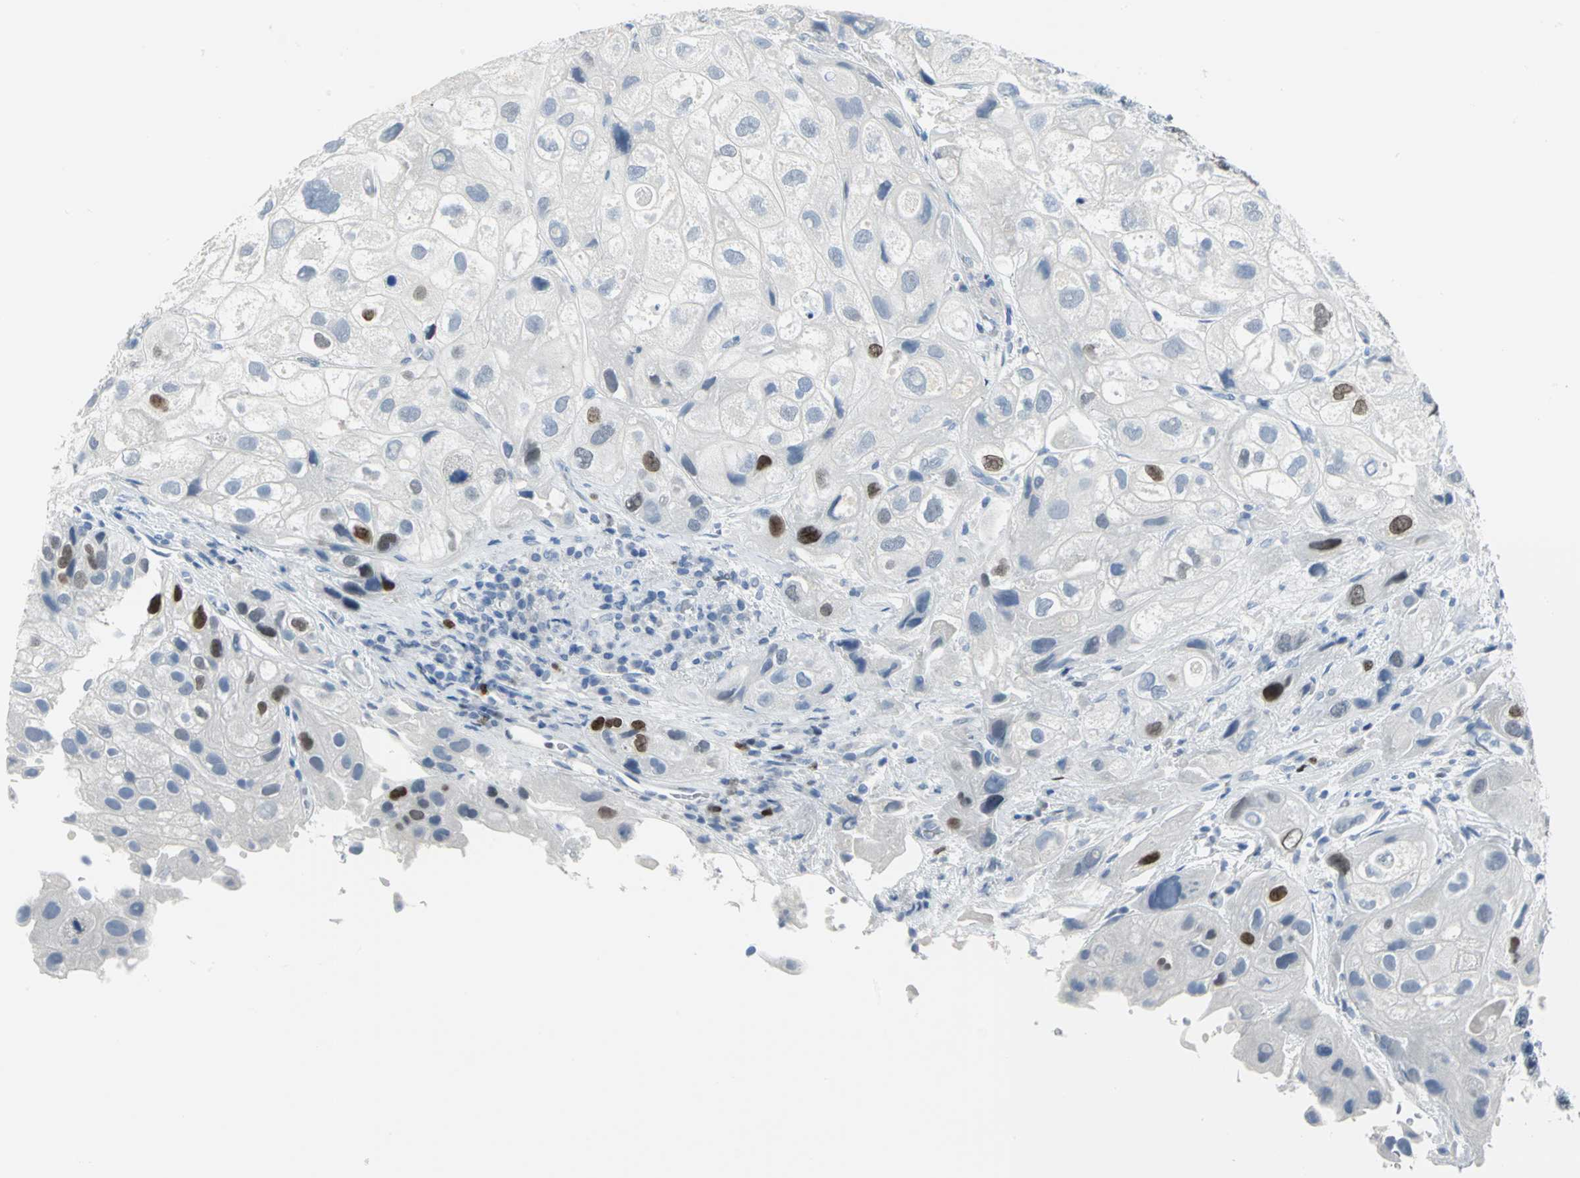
{"staining": {"intensity": "moderate", "quantity": "25%-75%", "location": "nuclear"}, "tissue": "urothelial cancer", "cell_type": "Tumor cells", "image_type": "cancer", "snomed": [{"axis": "morphology", "description": "Urothelial carcinoma, High grade"}, {"axis": "topography", "description": "Urinary bladder"}], "caption": "Immunohistochemistry (IHC) micrograph of neoplastic tissue: human urothelial cancer stained using IHC exhibits medium levels of moderate protein expression localized specifically in the nuclear of tumor cells, appearing as a nuclear brown color.", "gene": "MCM3", "patient": {"sex": "female", "age": 64}}